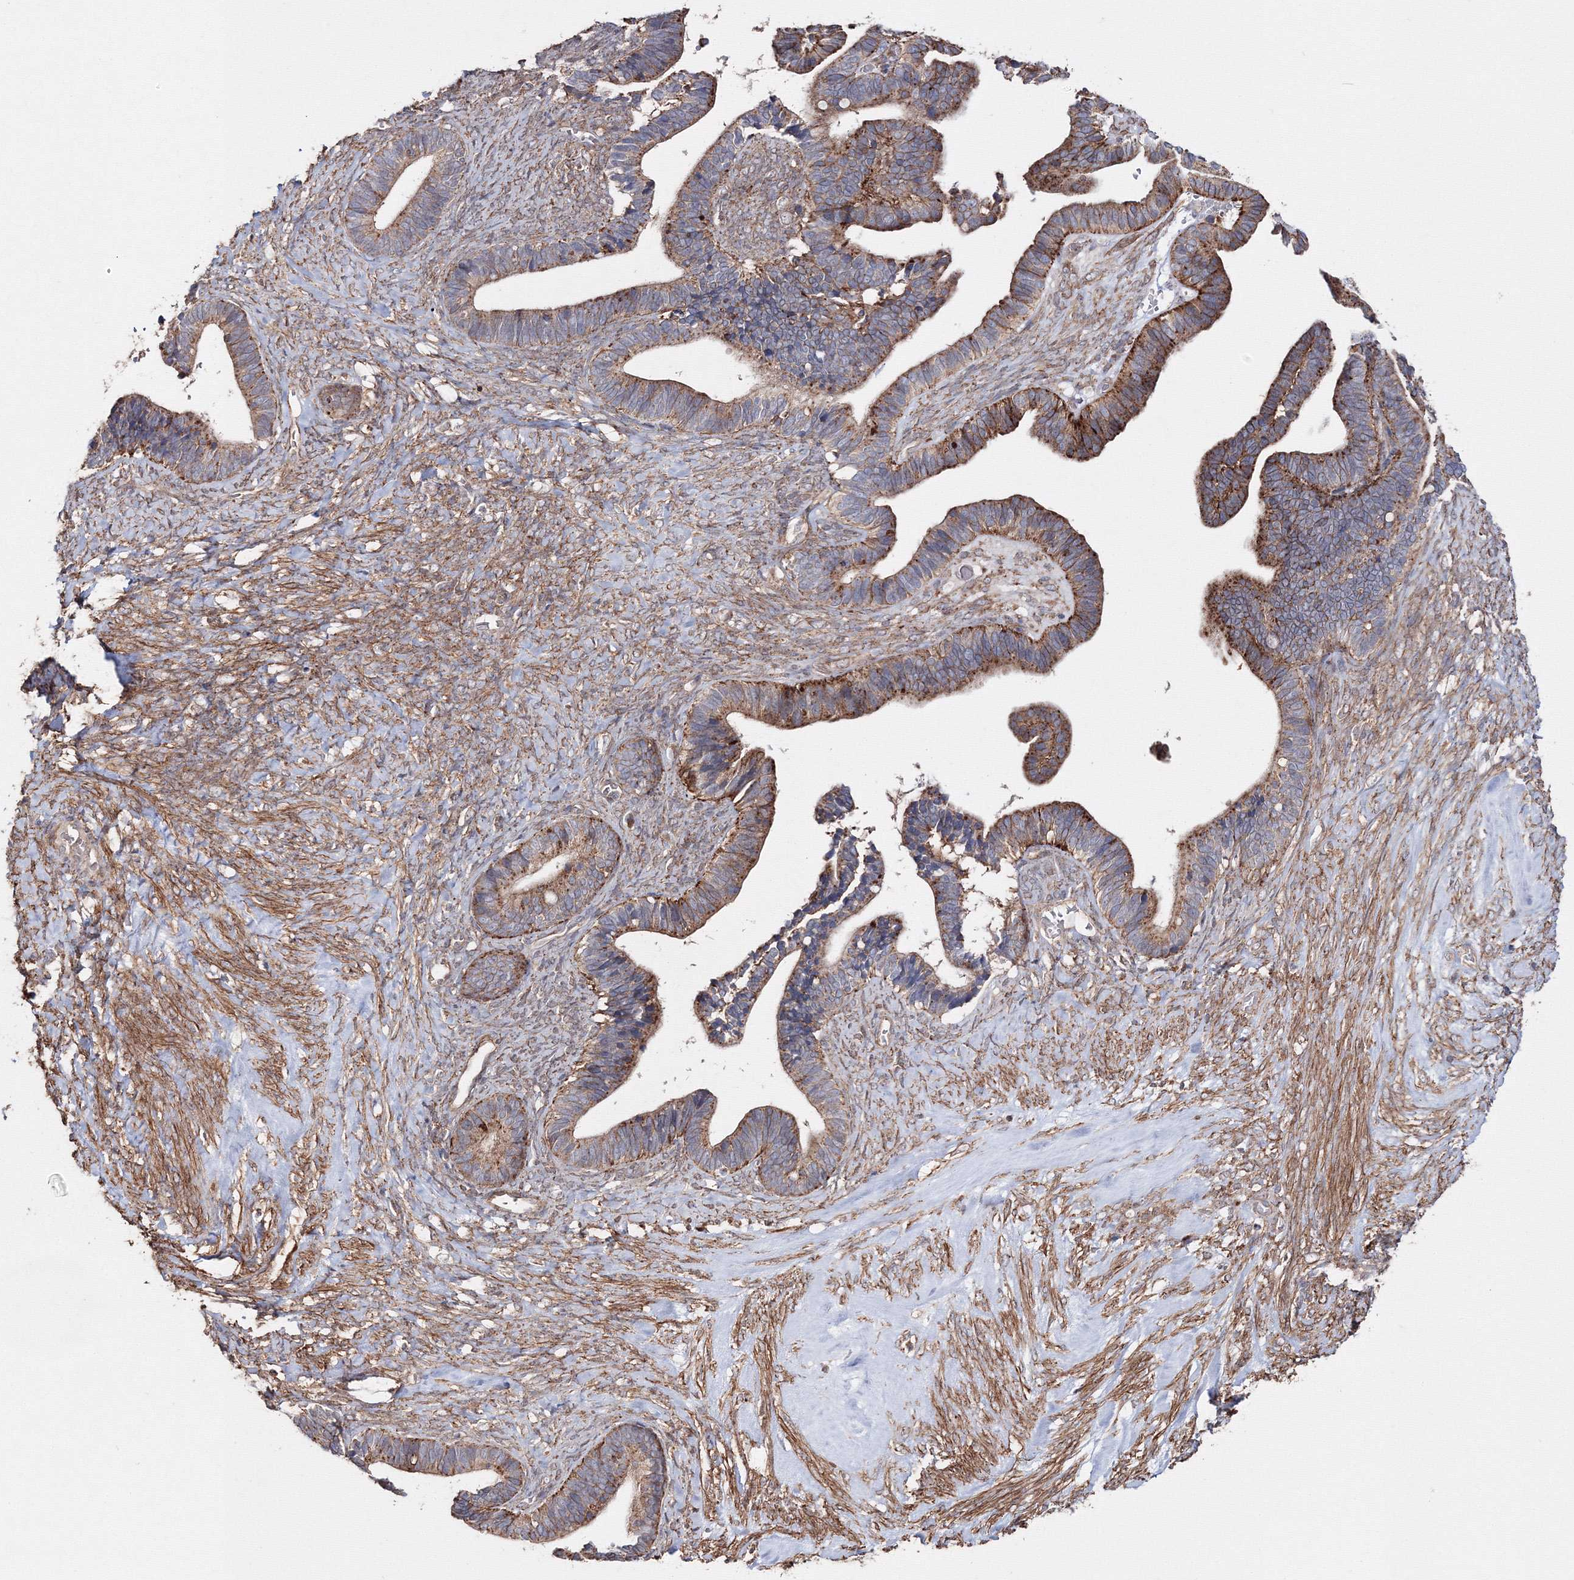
{"staining": {"intensity": "moderate", "quantity": ">75%", "location": "cytoplasmic/membranous"}, "tissue": "ovarian cancer", "cell_type": "Tumor cells", "image_type": "cancer", "snomed": [{"axis": "morphology", "description": "Cystadenocarcinoma, serous, NOS"}, {"axis": "topography", "description": "Ovary"}], "caption": "Ovarian cancer was stained to show a protein in brown. There is medium levels of moderate cytoplasmic/membranous staining in about >75% of tumor cells. The staining was performed using DAB, with brown indicating positive protein expression. Nuclei are stained blue with hematoxylin.", "gene": "DDO", "patient": {"sex": "female", "age": 56}}